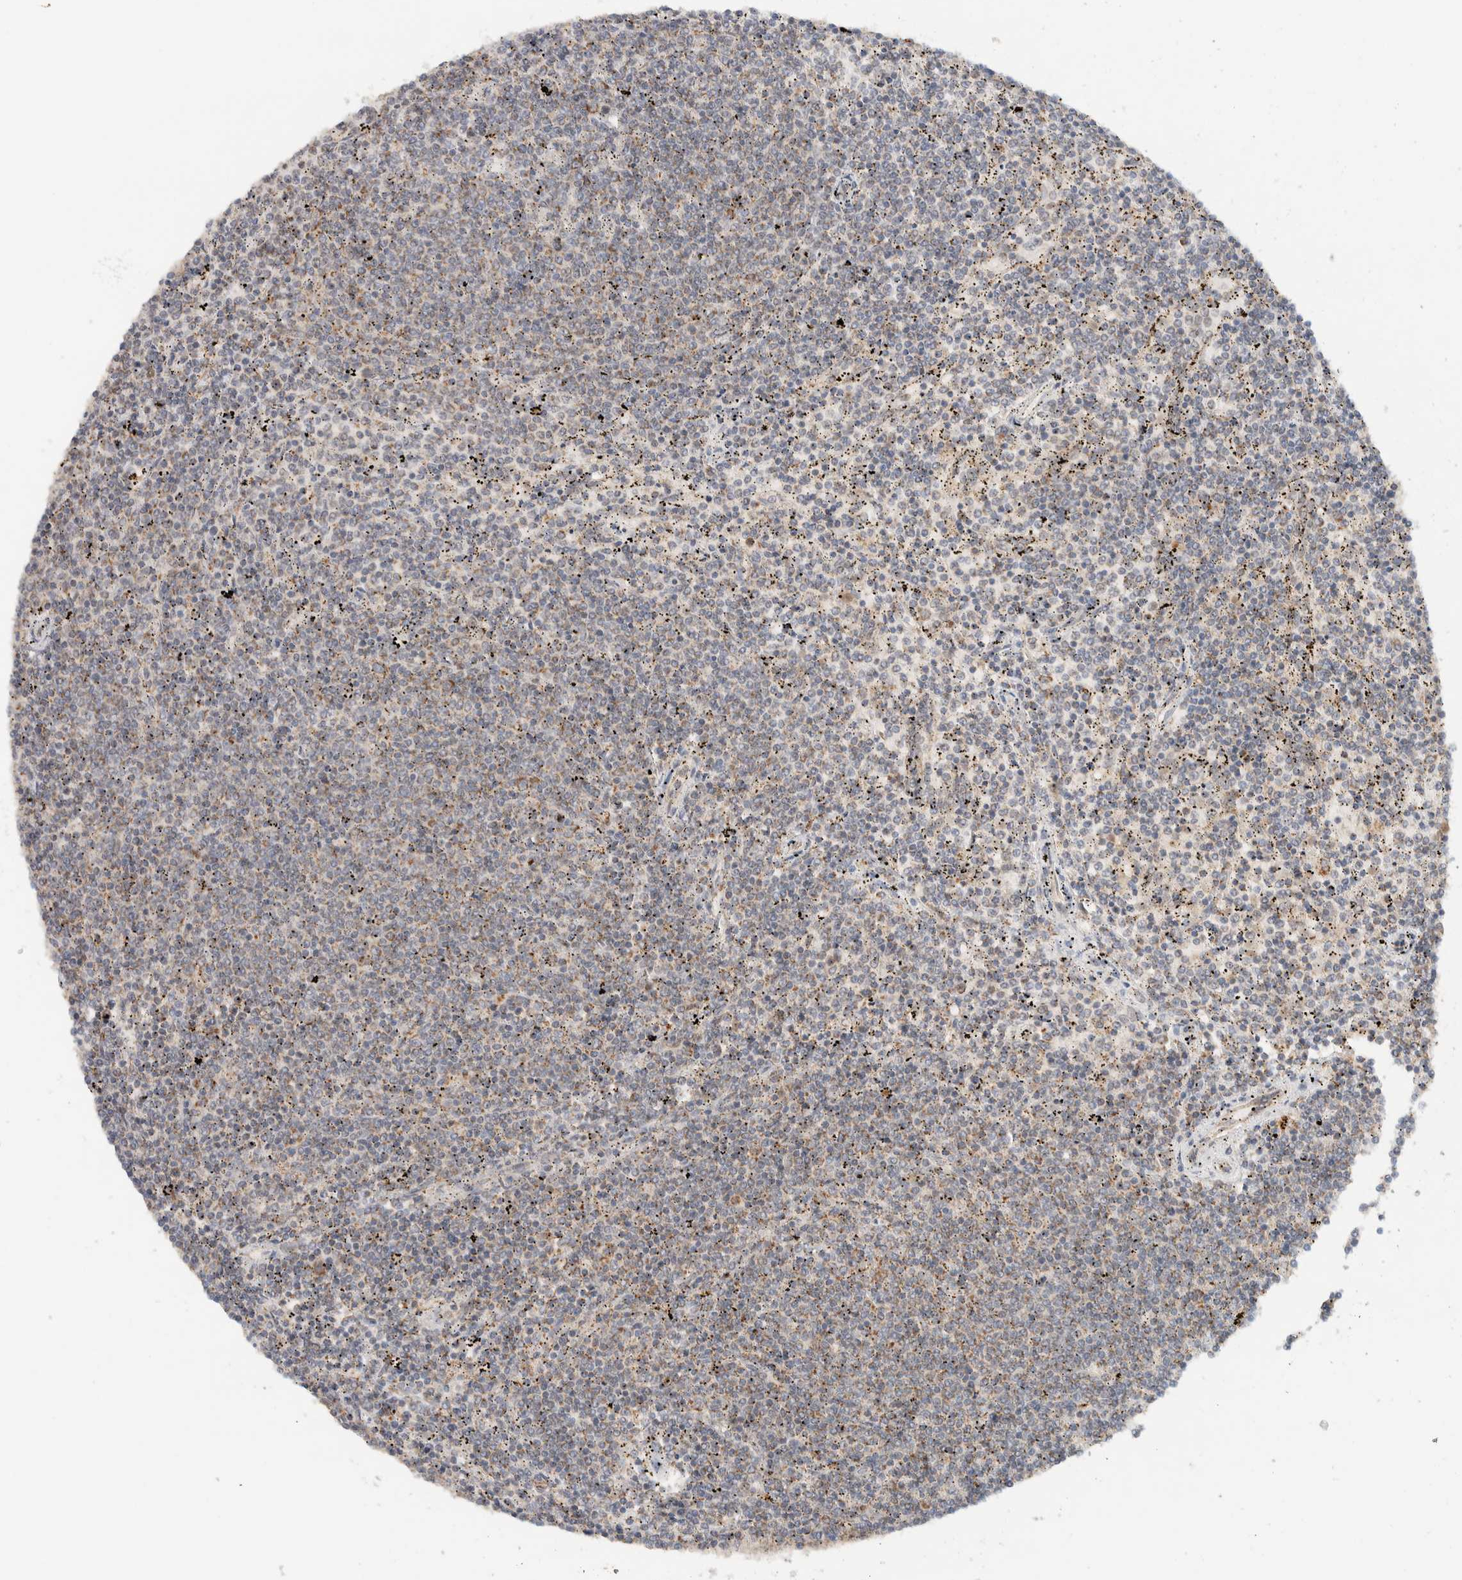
{"staining": {"intensity": "weak", "quantity": "25%-75%", "location": "cytoplasmic/membranous"}, "tissue": "lymphoma", "cell_type": "Tumor cells", "image_type": "cancer", "snomed": [{"axis": "morphology", "description": "Malignant lymphoma, non-Hodgkin's type, Low grade"}, {"axis": "topography", "description": "Spleen"}], "caption": "A high-resolution micrograph shows immunohistochemistry (IHC) staining of low-grade malignant lymphoma, non-Hodgkin's type, which demonstrates weak cytoplasmic/membranous expression in about 25%-75% of tumor cells.", "gene": "MRPL41", "patient": {"sex": "female", "age": 50}}